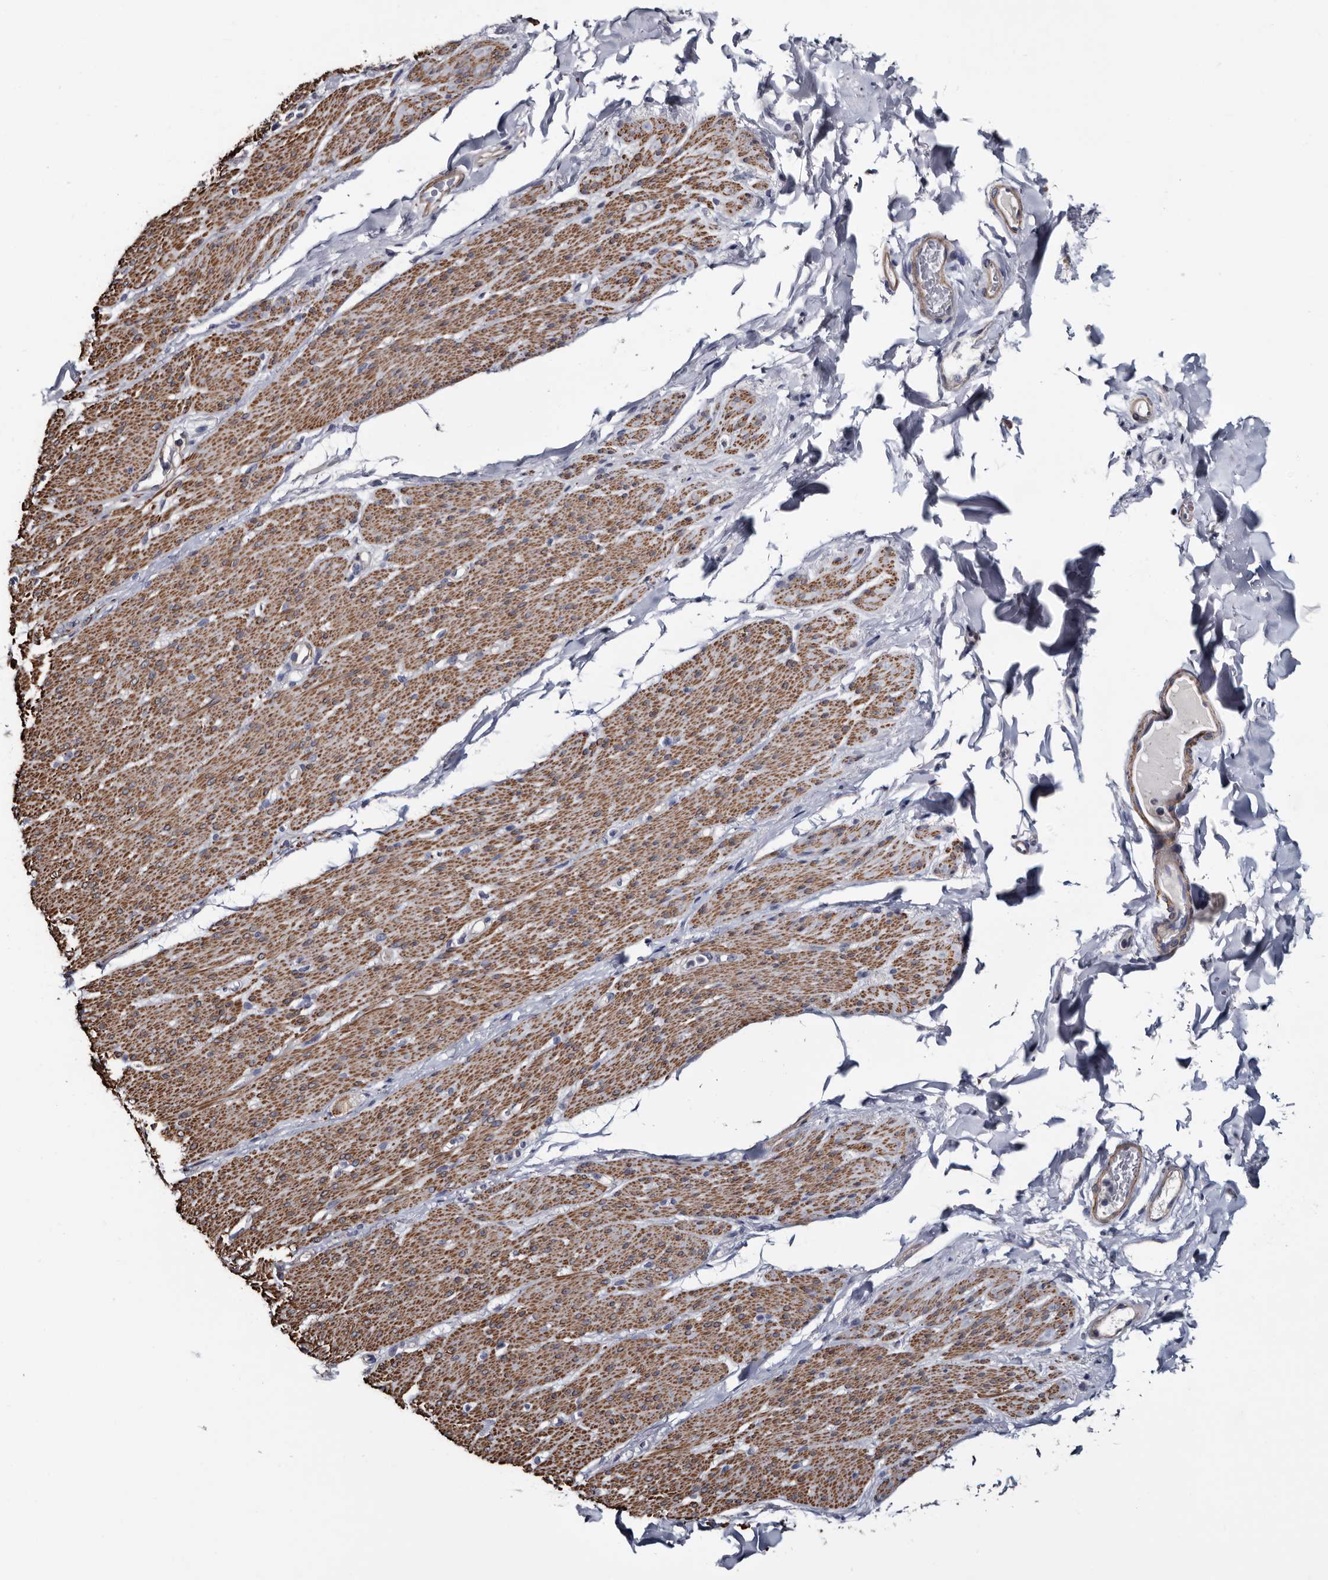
{"staining": {"intensity": "moderate", "quantity": ">75%", "location": "cytoplasmic/membranous"}, "tissue": "smooth muscle", "cell_type": "Smooth muscle cells", "image_type": "normal", "snomed": [{"axis": "morphology", "description": "Normal tissue, NOS"}, {"axis": "topography", "description": "Colon"}, {"axis": "topography", "description": "Peripheral nerve tissue"}], "caption": "The photomicrograph demonstrates staining of unremarkable smooth muscle, revealing moderate cytoplasmic/membranous protein staining (brown color) within smooth muscle cells. The staining is performed using DAB (3,3'-diaminobenzidine) brown chromogen to label protein expression. The nuclei are counter-stained blue using hematoxylin.", "gene": "IARS1", "patient": {"sex": "female", "age": 61}}